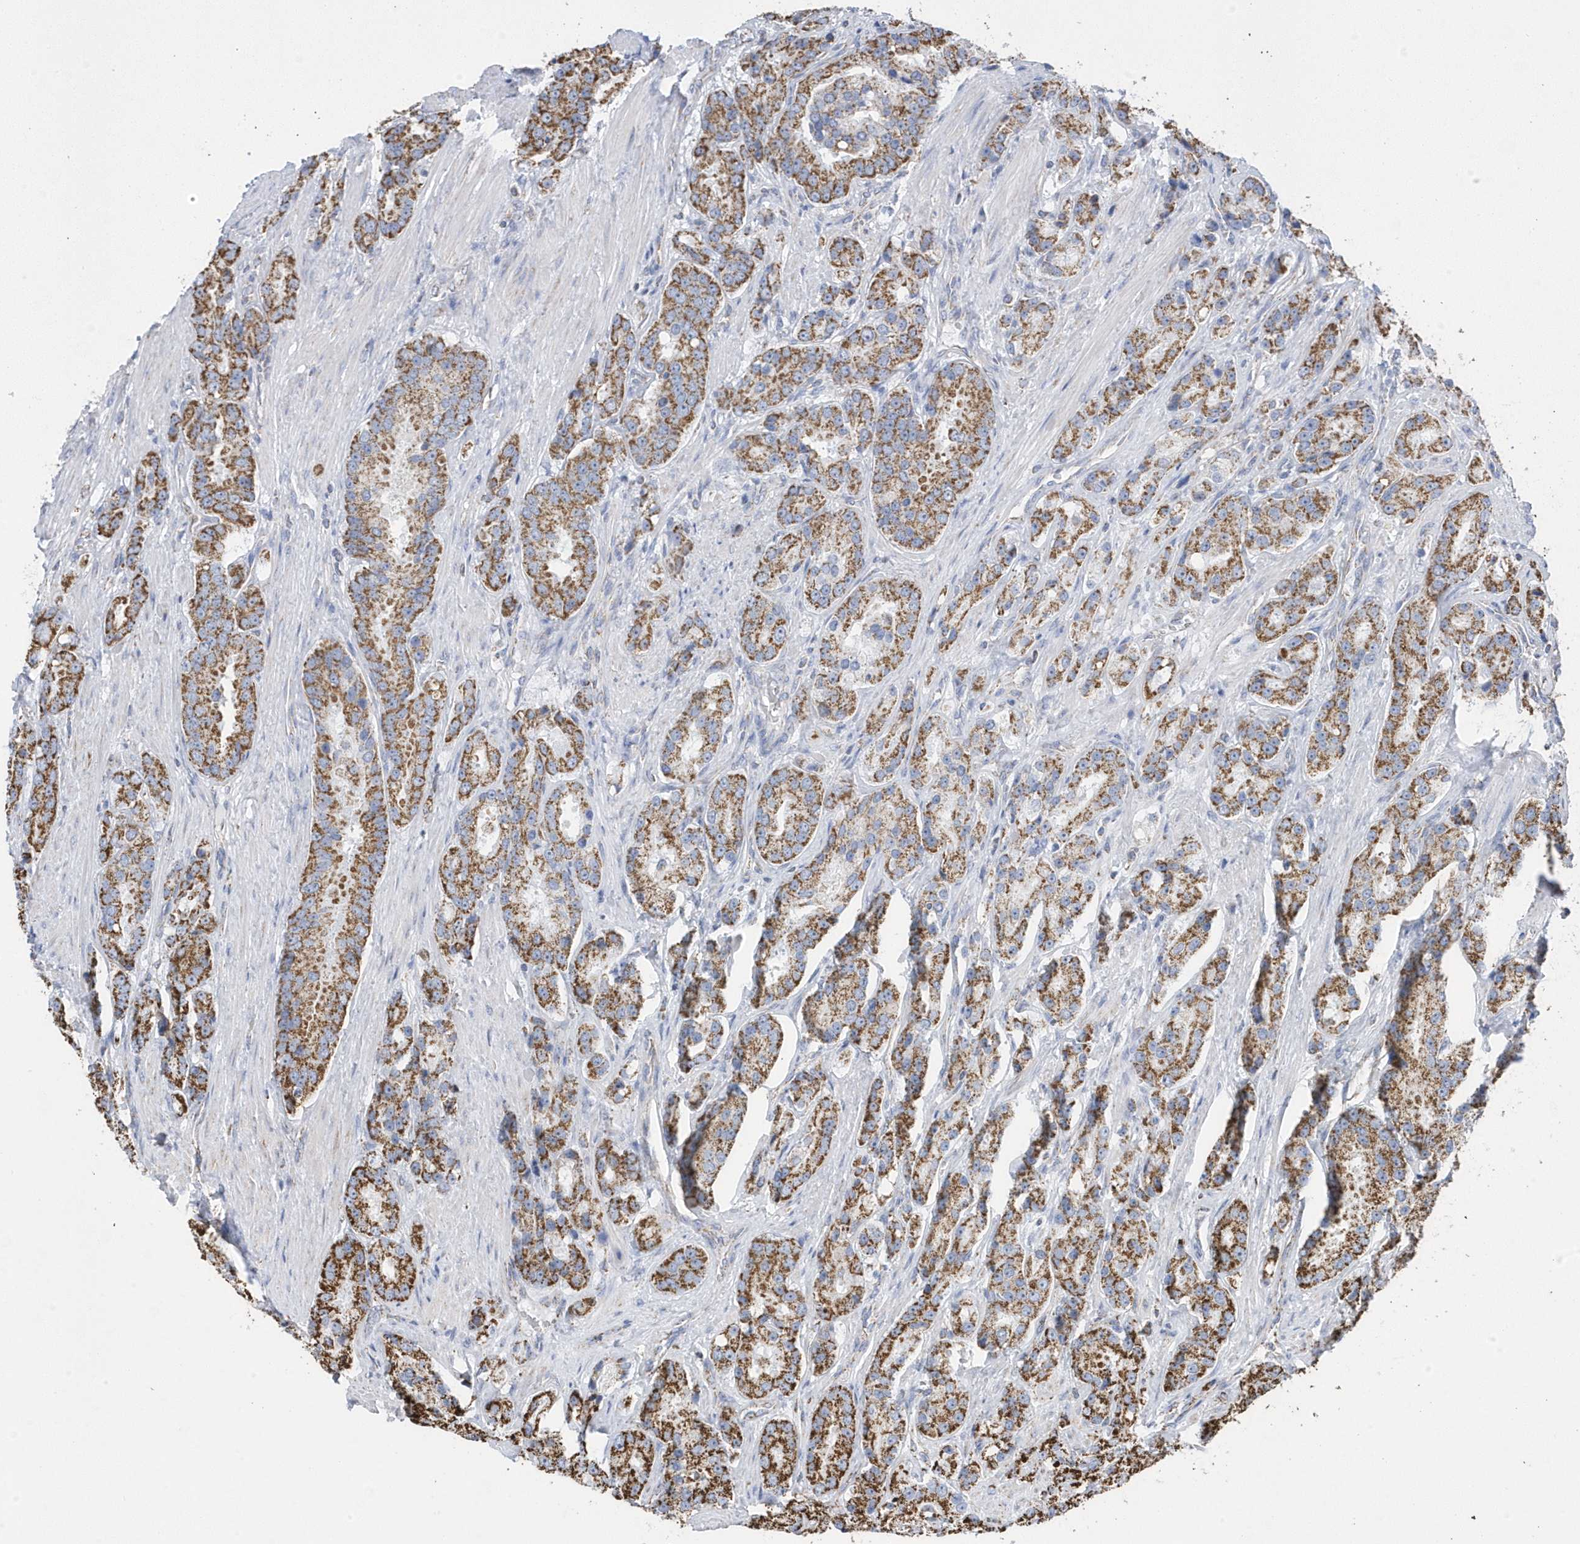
{"staining": {"intensity": "moderate", "quantity": ">75%", "location": "cytoplasmic/membranous"}, "tissue": "prostate cancer", "cell_type": "Tumor cells", "image_type": "cancer", "snomed": [{"axis": "morphology", "description": "Adenocarcinoma, High grade"}, {"axis": "topography", "description": "Prostate"}], "caption": "Protein expression analysis of human high-grade adenocarcinoma (prostate) reveals moderate cytoplasmic/membranous positivity in approximately >75% of tumor cells.", "gene": "GTPBP8", "patient": {"sex": "male", "age": 60}}